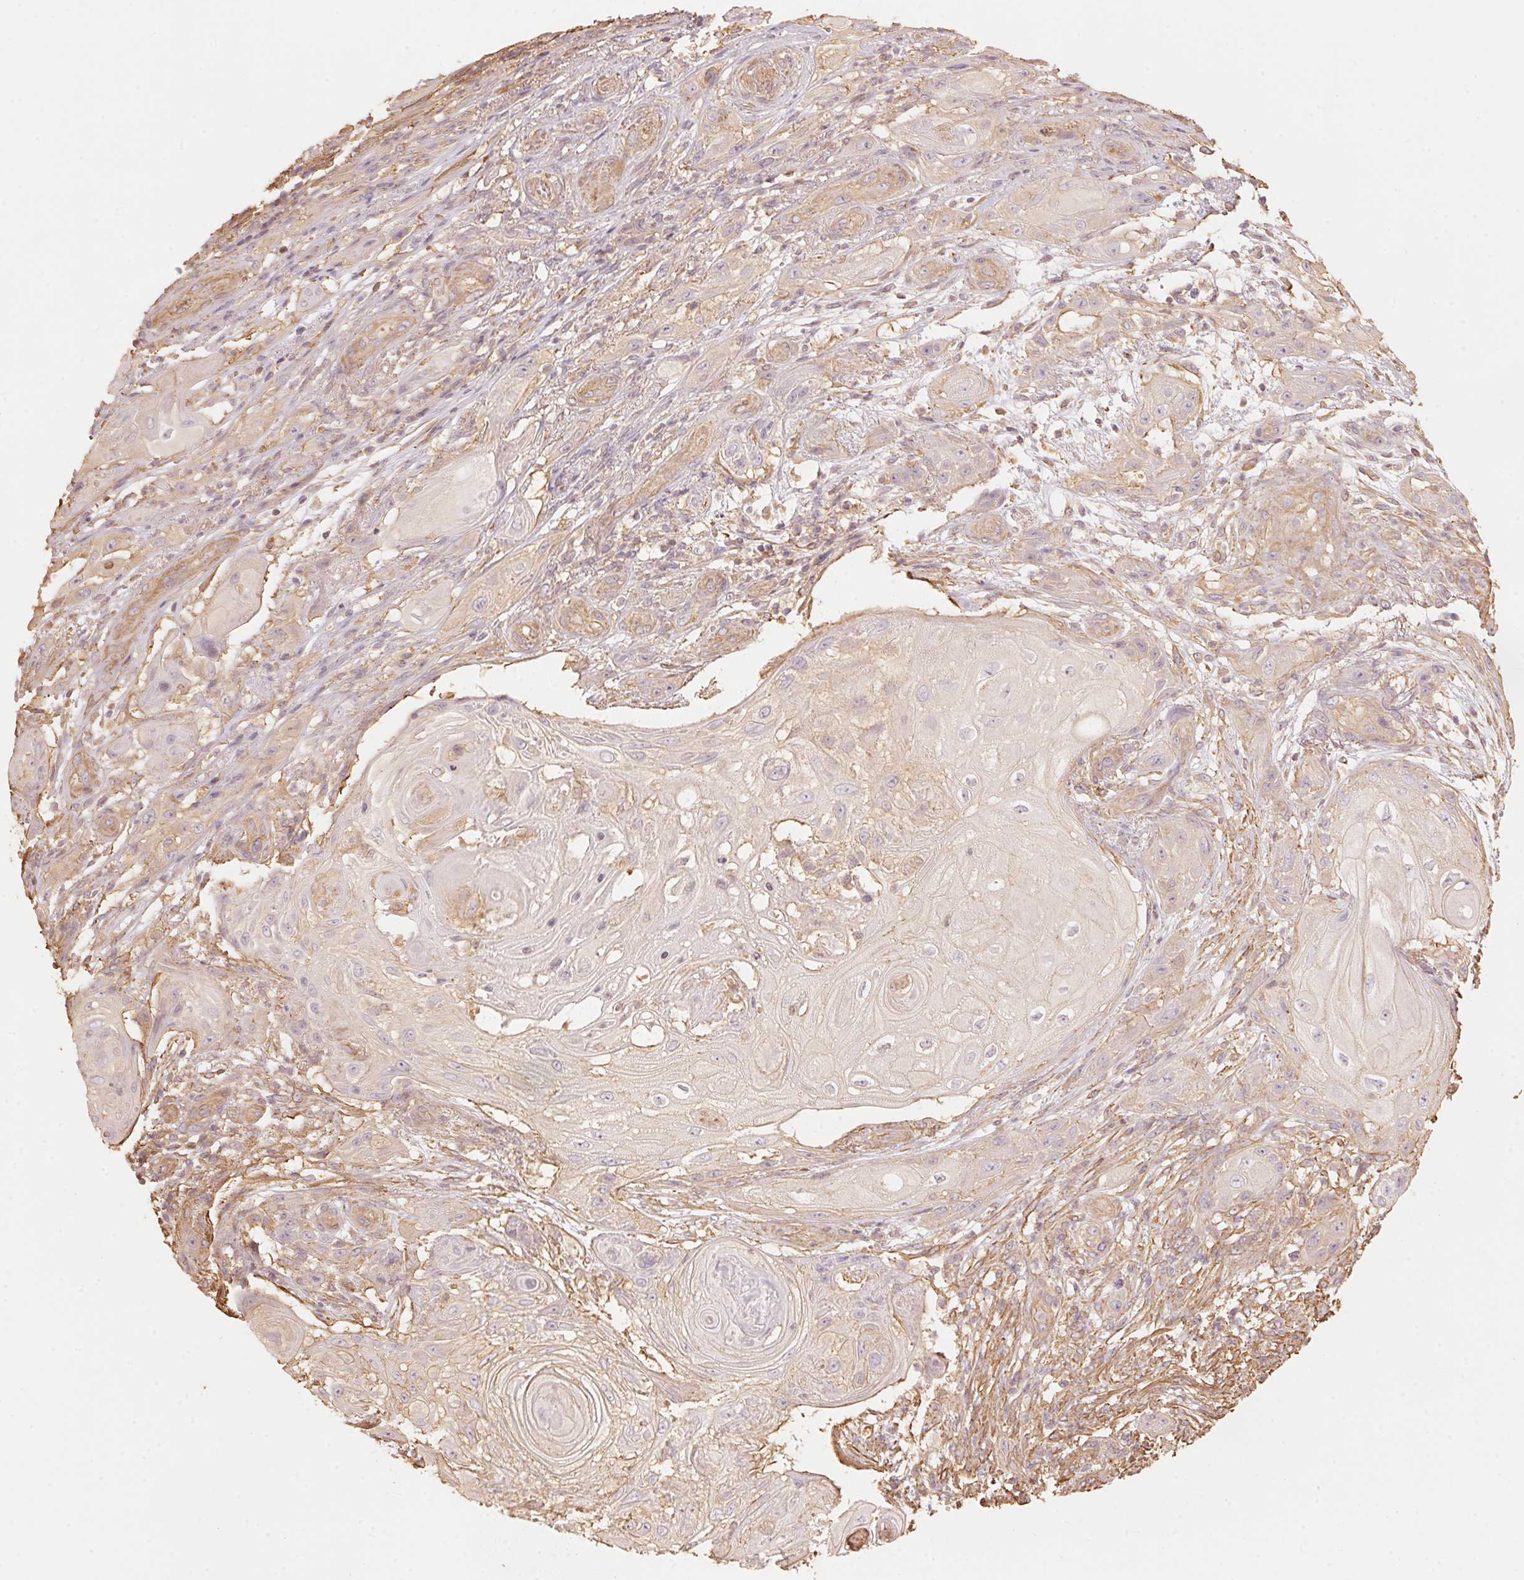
{"staining": {"intensity": "weak", "quantity": "<25%", "location": "cytoplasmic/membranous"}, "tissue": "skin cancer", "cell_type": "Tumor cells", "image_type": "cancer", "snomed": [{"axis": "morphology", "description": "Squamous cell carcinoma, NOS"}, {"axis": "topography", "description": "Skin"}], "caption": "Skin cancer (squamous cell carcinoma) stained for a protein using IHC demonstrates no expression tumor cells.", "gene": "QDPR", "patient": {"sex": "male", "age": 62}}